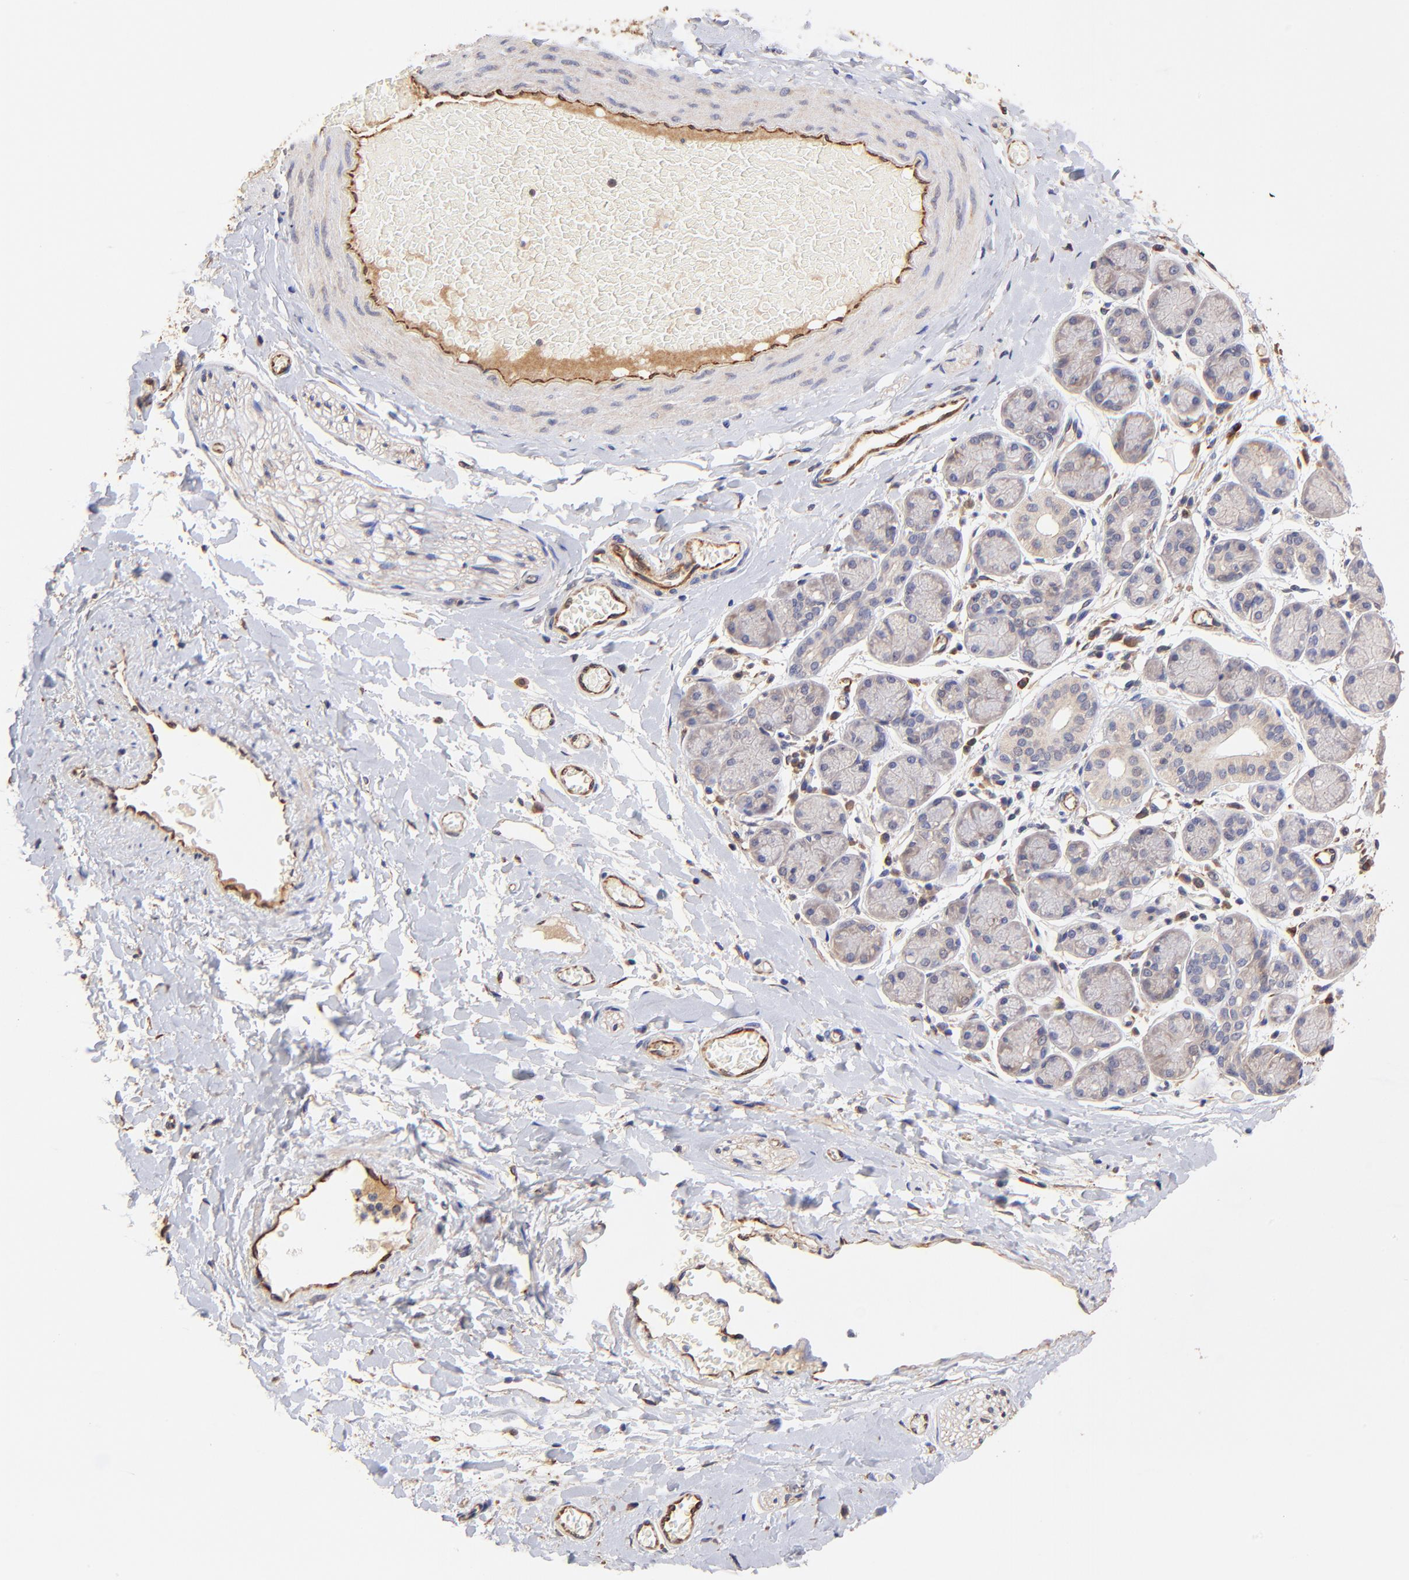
{"staining": {"intensity": "weak", "quantity": ">75%", "location": "cytoplasmic/membranous"}, "tissue": "salivary gland", "cell_type": "Glandular cells", "image_type": "normal", "snomed": [{"axis": "morphology", "description": "Normal tissue, NOS"}, {"axis": "topography", "description": "Salivary gland"}], "caption": "Salivary gland stained with DAB immunohistochemistry reveals low levels of weak cytoplasmic/membranous staining in approximately >75% of glandular cells.", "gene": "TNFAIP3", "patient": {"sex": "female", "age": 24}}